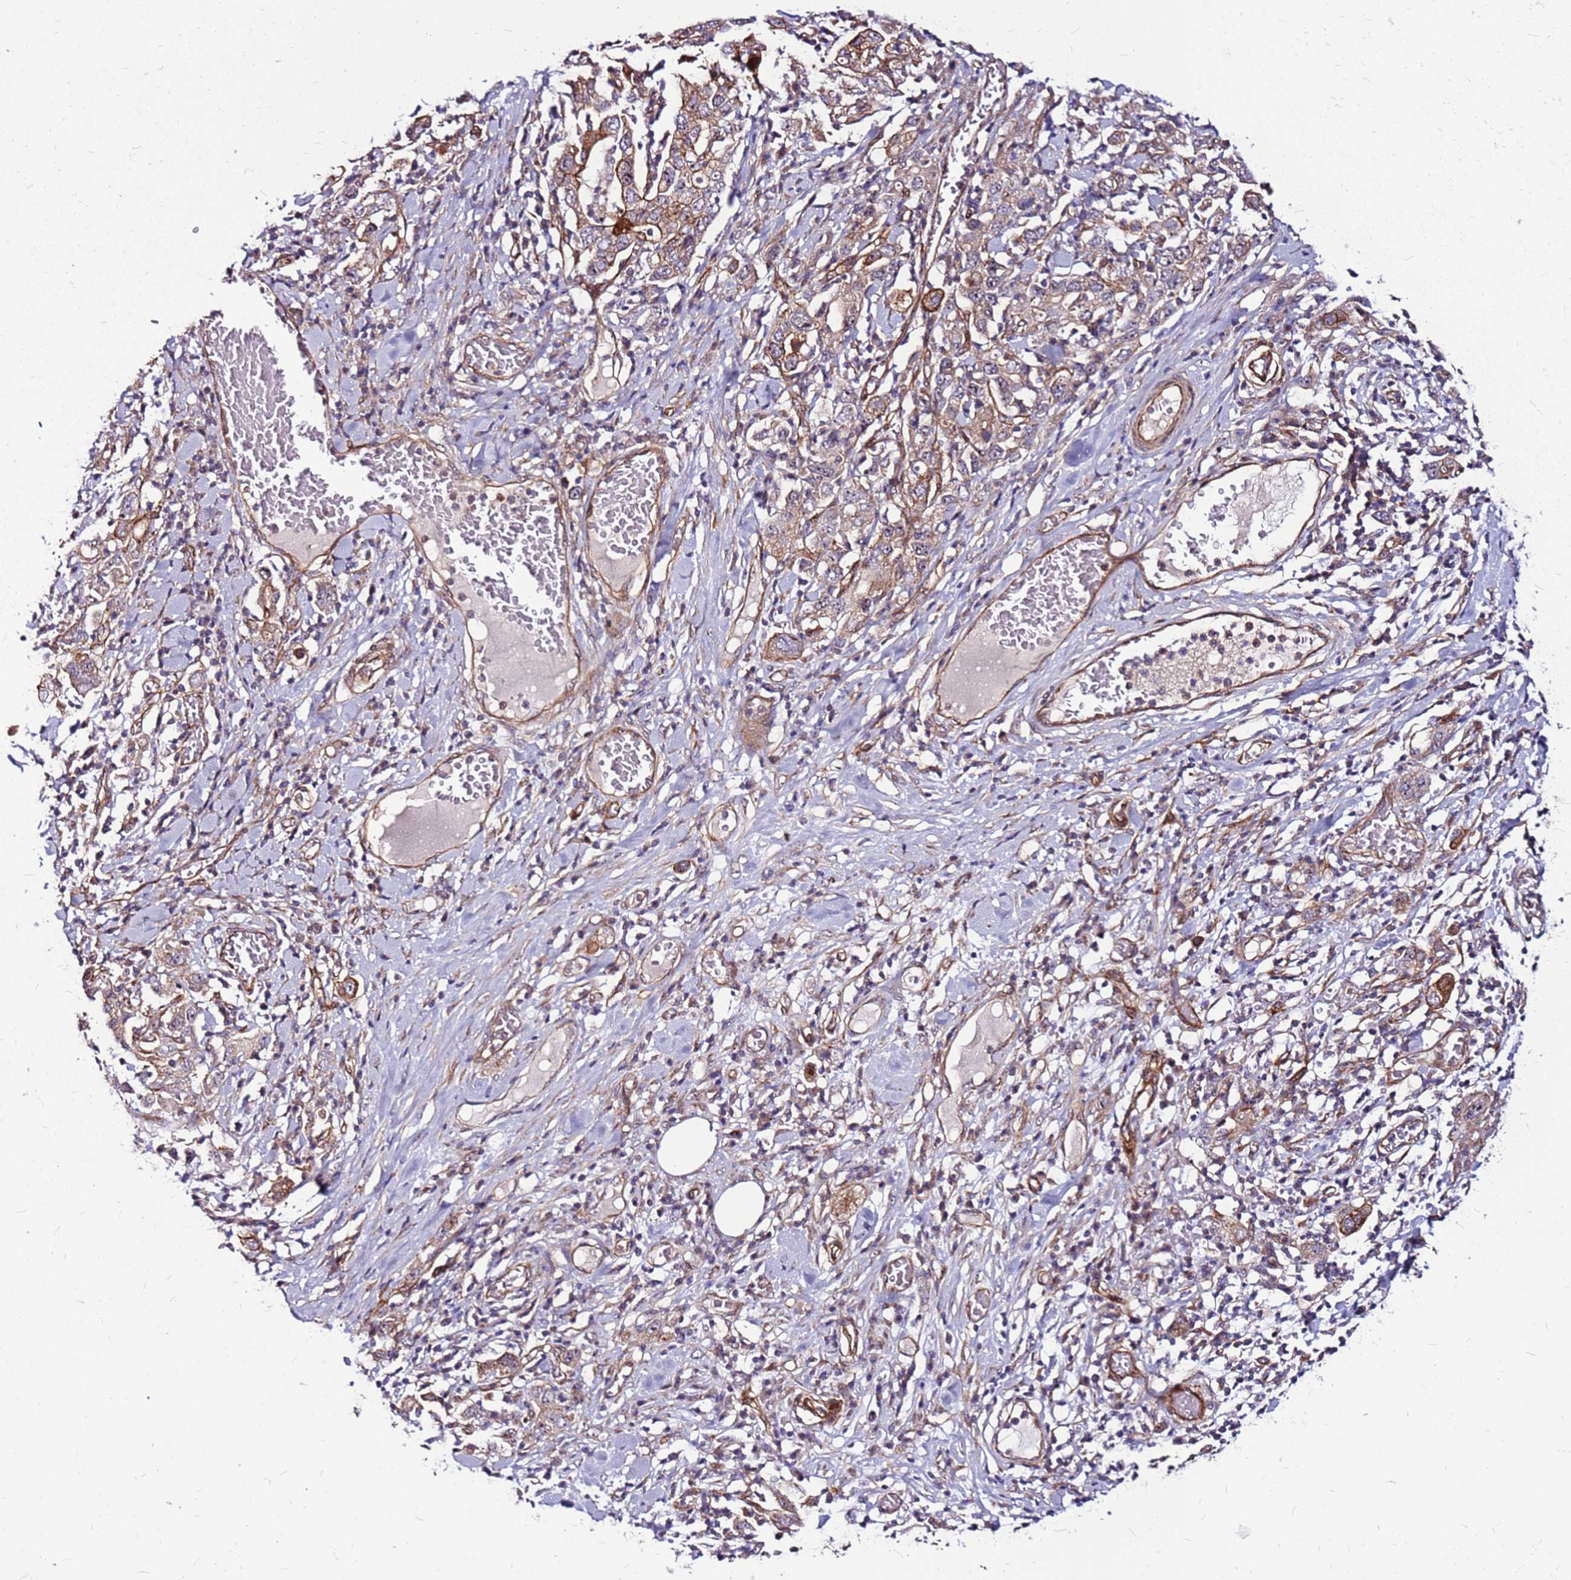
{"staining": {"intensity": "moderate", "quantity": ">75%", "location": "cytoplasmic/membranous"}, "tissue": "stomach cancer", "cell_type": "Tumor cells", "image_type": "cancer", "snomed": [{"axis": "morphology", "description": "Adenocarcinoma, NOS"}, {"axis": "topography", "description": "Stomach, upper"}], "caption": "Immunohistochemistry photomicrograph of stomach cancer stained for a protein (brown), which shows medium levels of moderate cytoplasmic/membranous positivity in approximately >75% of tumor cells.", "gene": "TOPAZ1", "patient": {"sex": "male", "age": 62}}